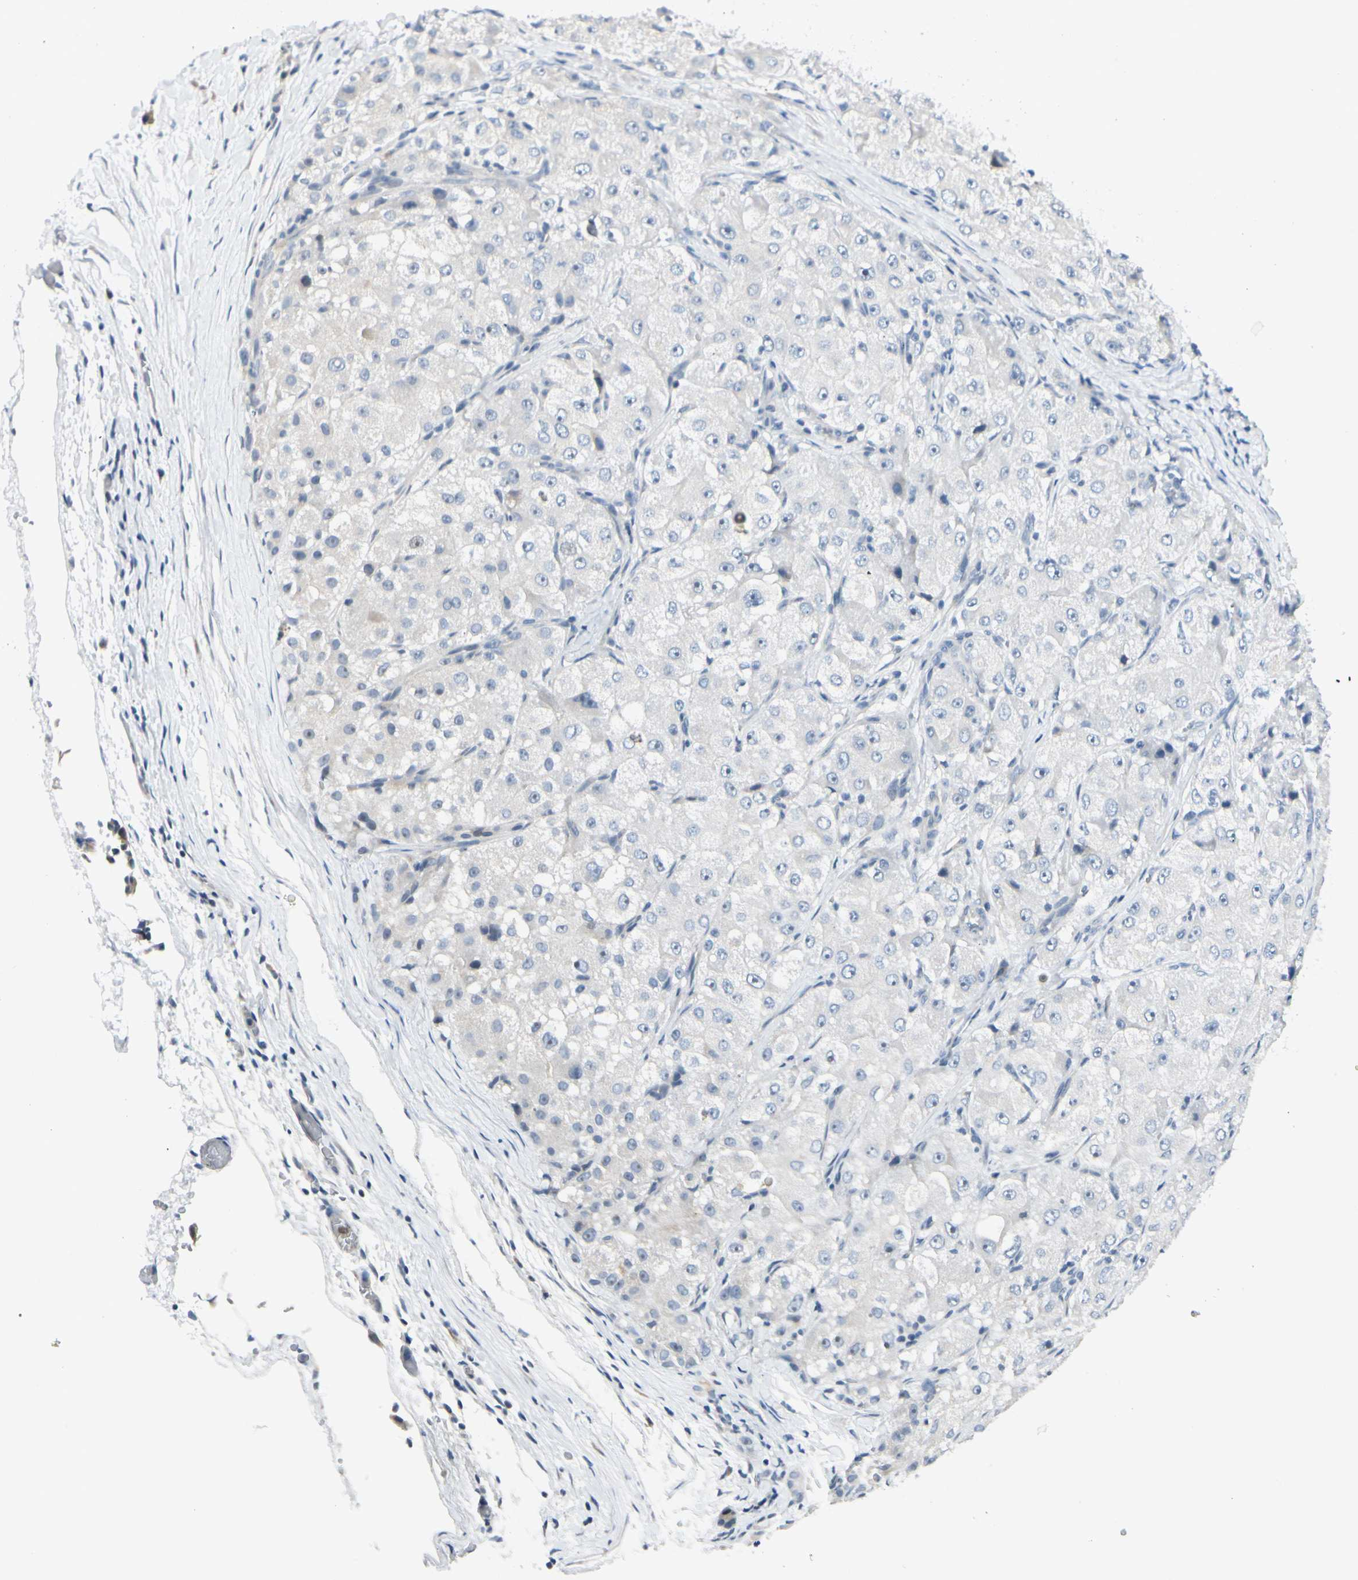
{"staining": {"intensity": "negative", "quantity": "none", "location": "none"}, "tissue": "liver cancer", "cell_type": "Tumor cells", "image_type": "cancer", "snomed": [{"axis": "morphology", "description": "Carcinoma, Hepatocellular, NOS"}, {"axis": "topography", "description": "Liver"}], "caption": "Tumor cells are negative for brown protein staining in liver cancer (hepatocellular carcinoma).", "gene": "ZSCAN1", "patient": {"sex": "male", "age": 80}}